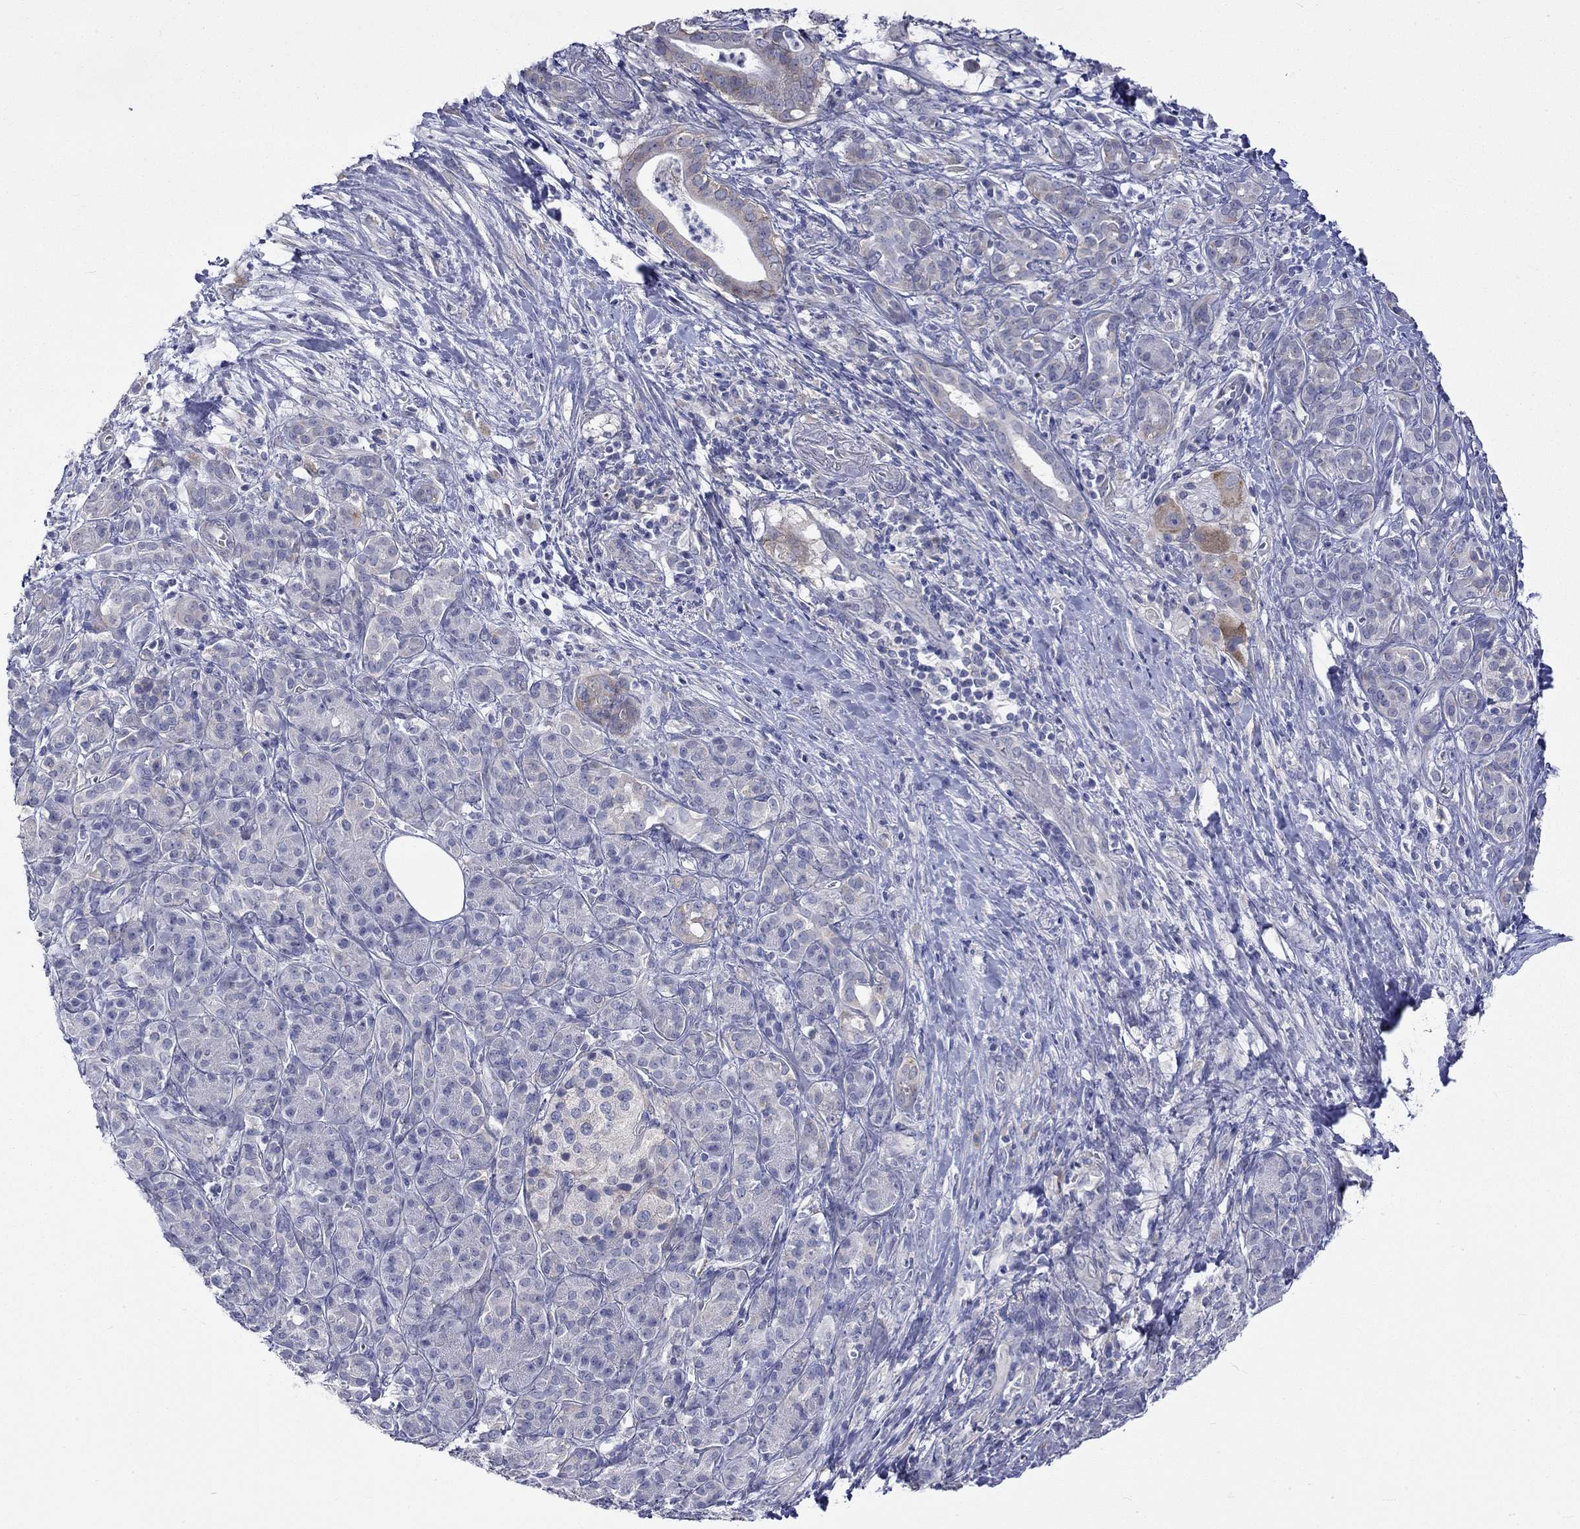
{"staining": {"intensity": "negative", "quantity": "none", "location": "none"}, "tissue": "pancreatic cancer", "cell_type": "Tumor cells", "image_type": "cancer", "snomed": [{"axis": "morphology", "description": "Adenocarcinoma, NOS"}, {"axis": "topography", "description": "Pancreas"}], "caption": "Image shows no significant protein staining in tumor cells of pancreatic adenocarcinoma.", "gene": "CERS1", "patient": {"sex": "male", "age": 61}}